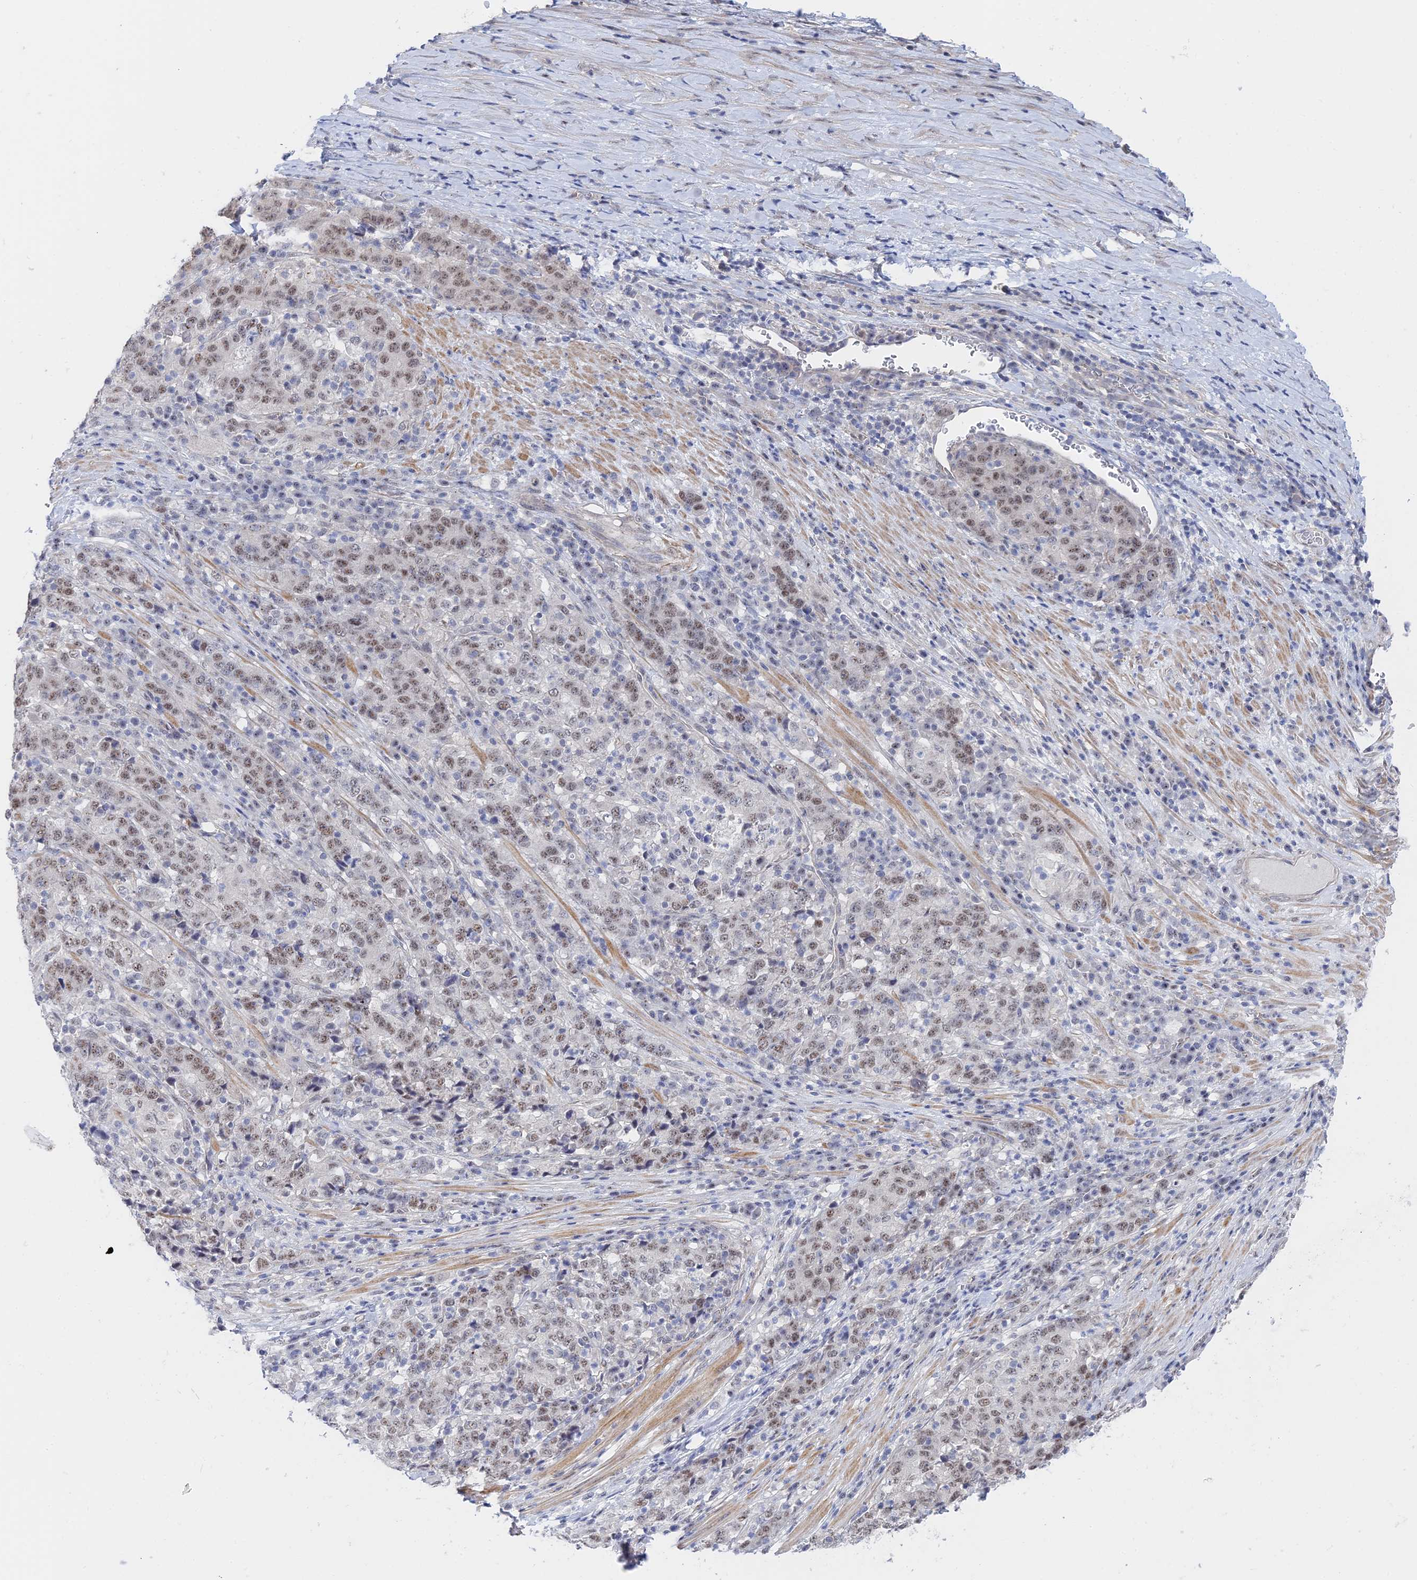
{"staining": {"intensity": "weak", "quantity": ">75%", "location": "nuclear"}, "tissue": "stomach cancer", "cell_type": "Tumor cells", "image_type": "cancer", "snomed": [{"axis": "morphology", "description": "Adenocarcinoma, NOS"}, {"axis": "topography", "description": "Stomach"}], "caption": "There is low levels of weak nuclear staining in tumor cells of stomach cancer, as demonstrated by immunohistochemical staining (brown color).", "gene": "CFAP92", "patient": {"sex": "male", "age": 59}}